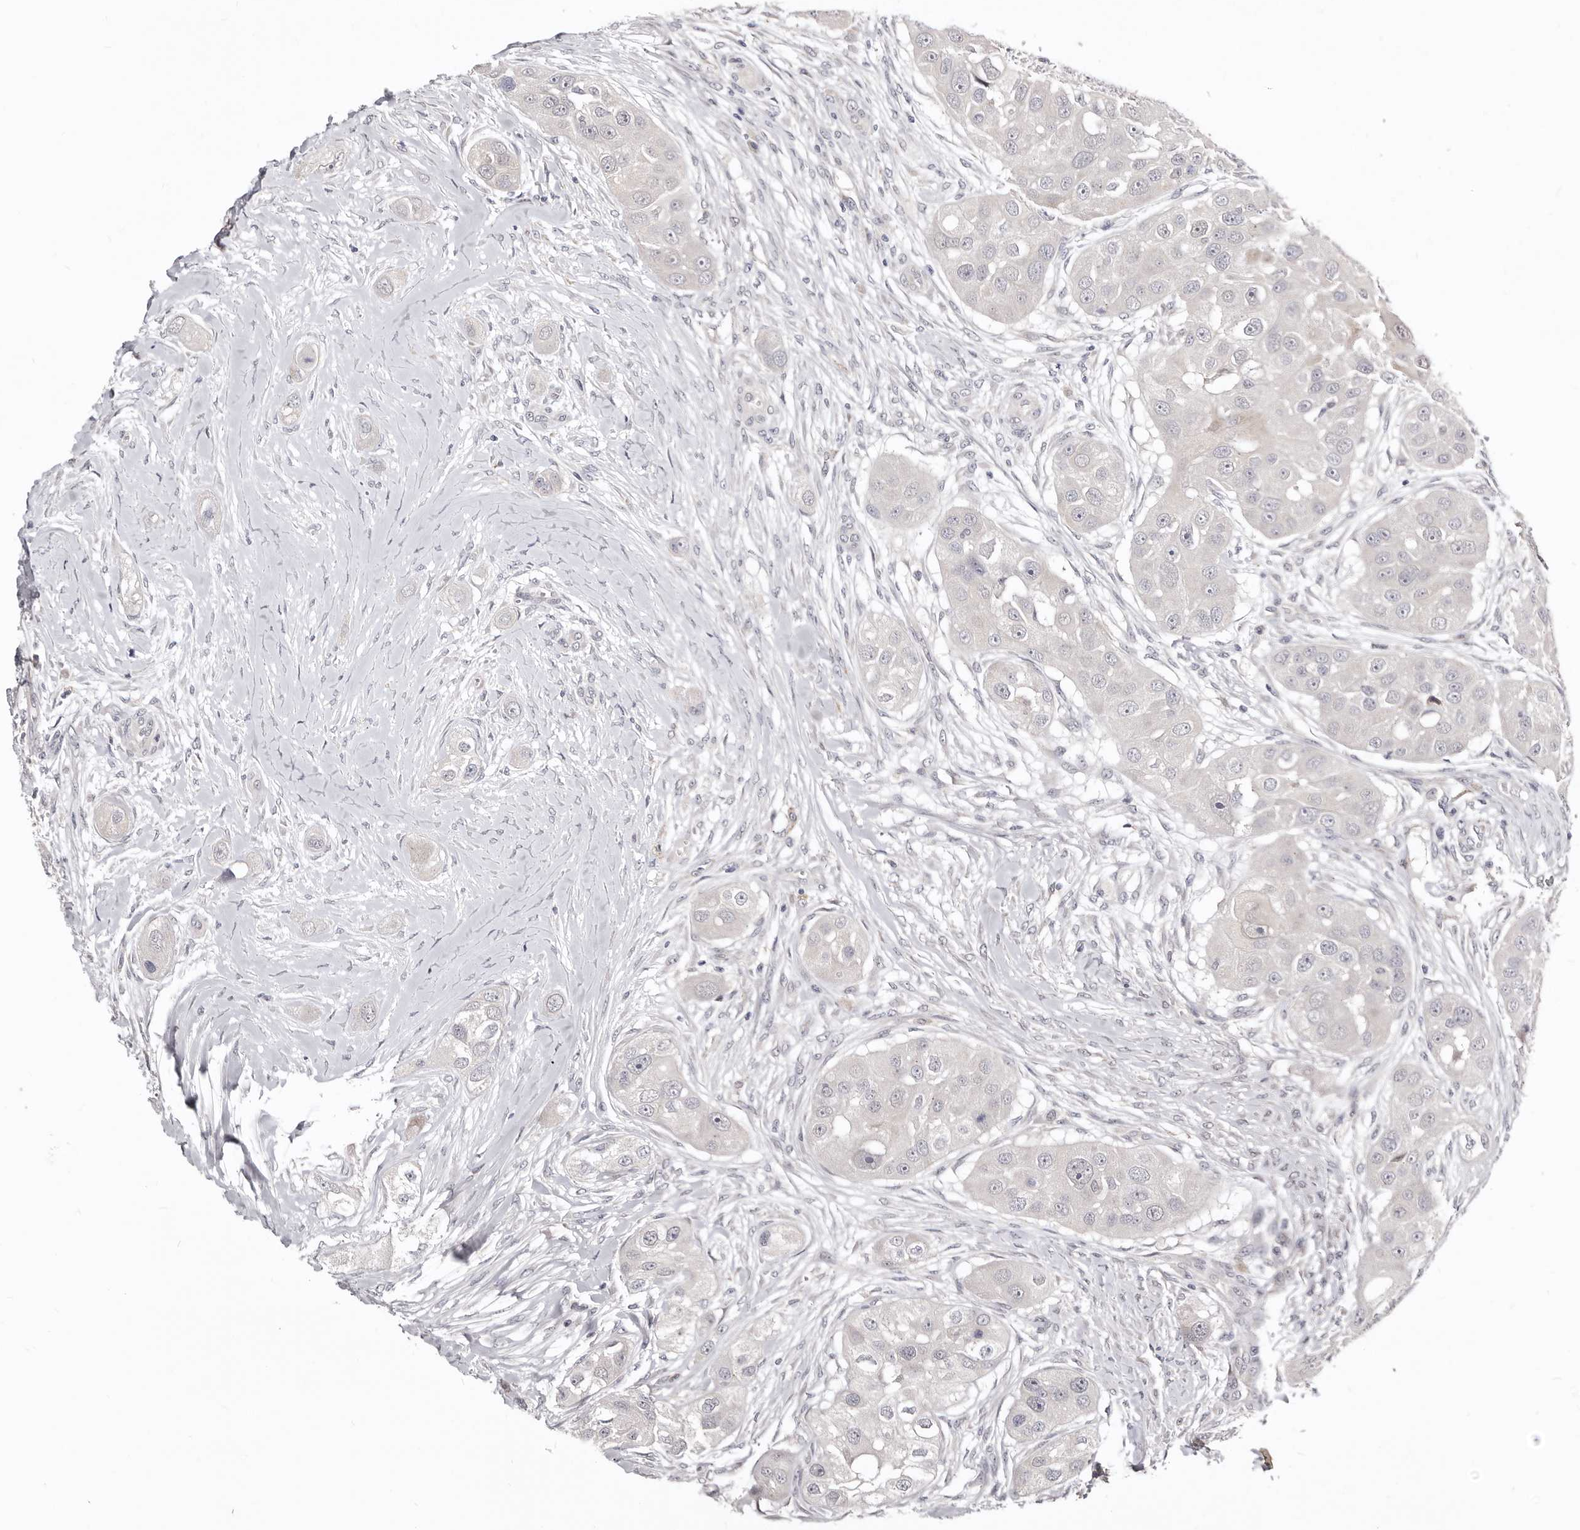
{"staining": {"intensity": "negative", "quantity": "none", "location": "none"}, "tissue": "head and neck cancer", "cell_type": "Tumor cells", "image_type": "cancer", "snomed": [{"axis": "morphology", "description": "Normal tissue, NOS"}, {"axis": "morphology", "description": "Squamous cell carcinoma, NOS"}, {"axis": "topography", "description": "Skeletal muscle"}, {"axis": "topography", "description": "Head-Neck"}], "caption": "Head and neck cancer (squamous cell carcinoma) was stained to show a protein in brown. There is no significant staining in tumor cells. Brightfield microscopy of immunohistochemistry stained with DAB (brown) and hematoxylin (blue), captured at high magnification.", "gene": "KLHL4", "patient": {"sex": "male", "age": 51}}